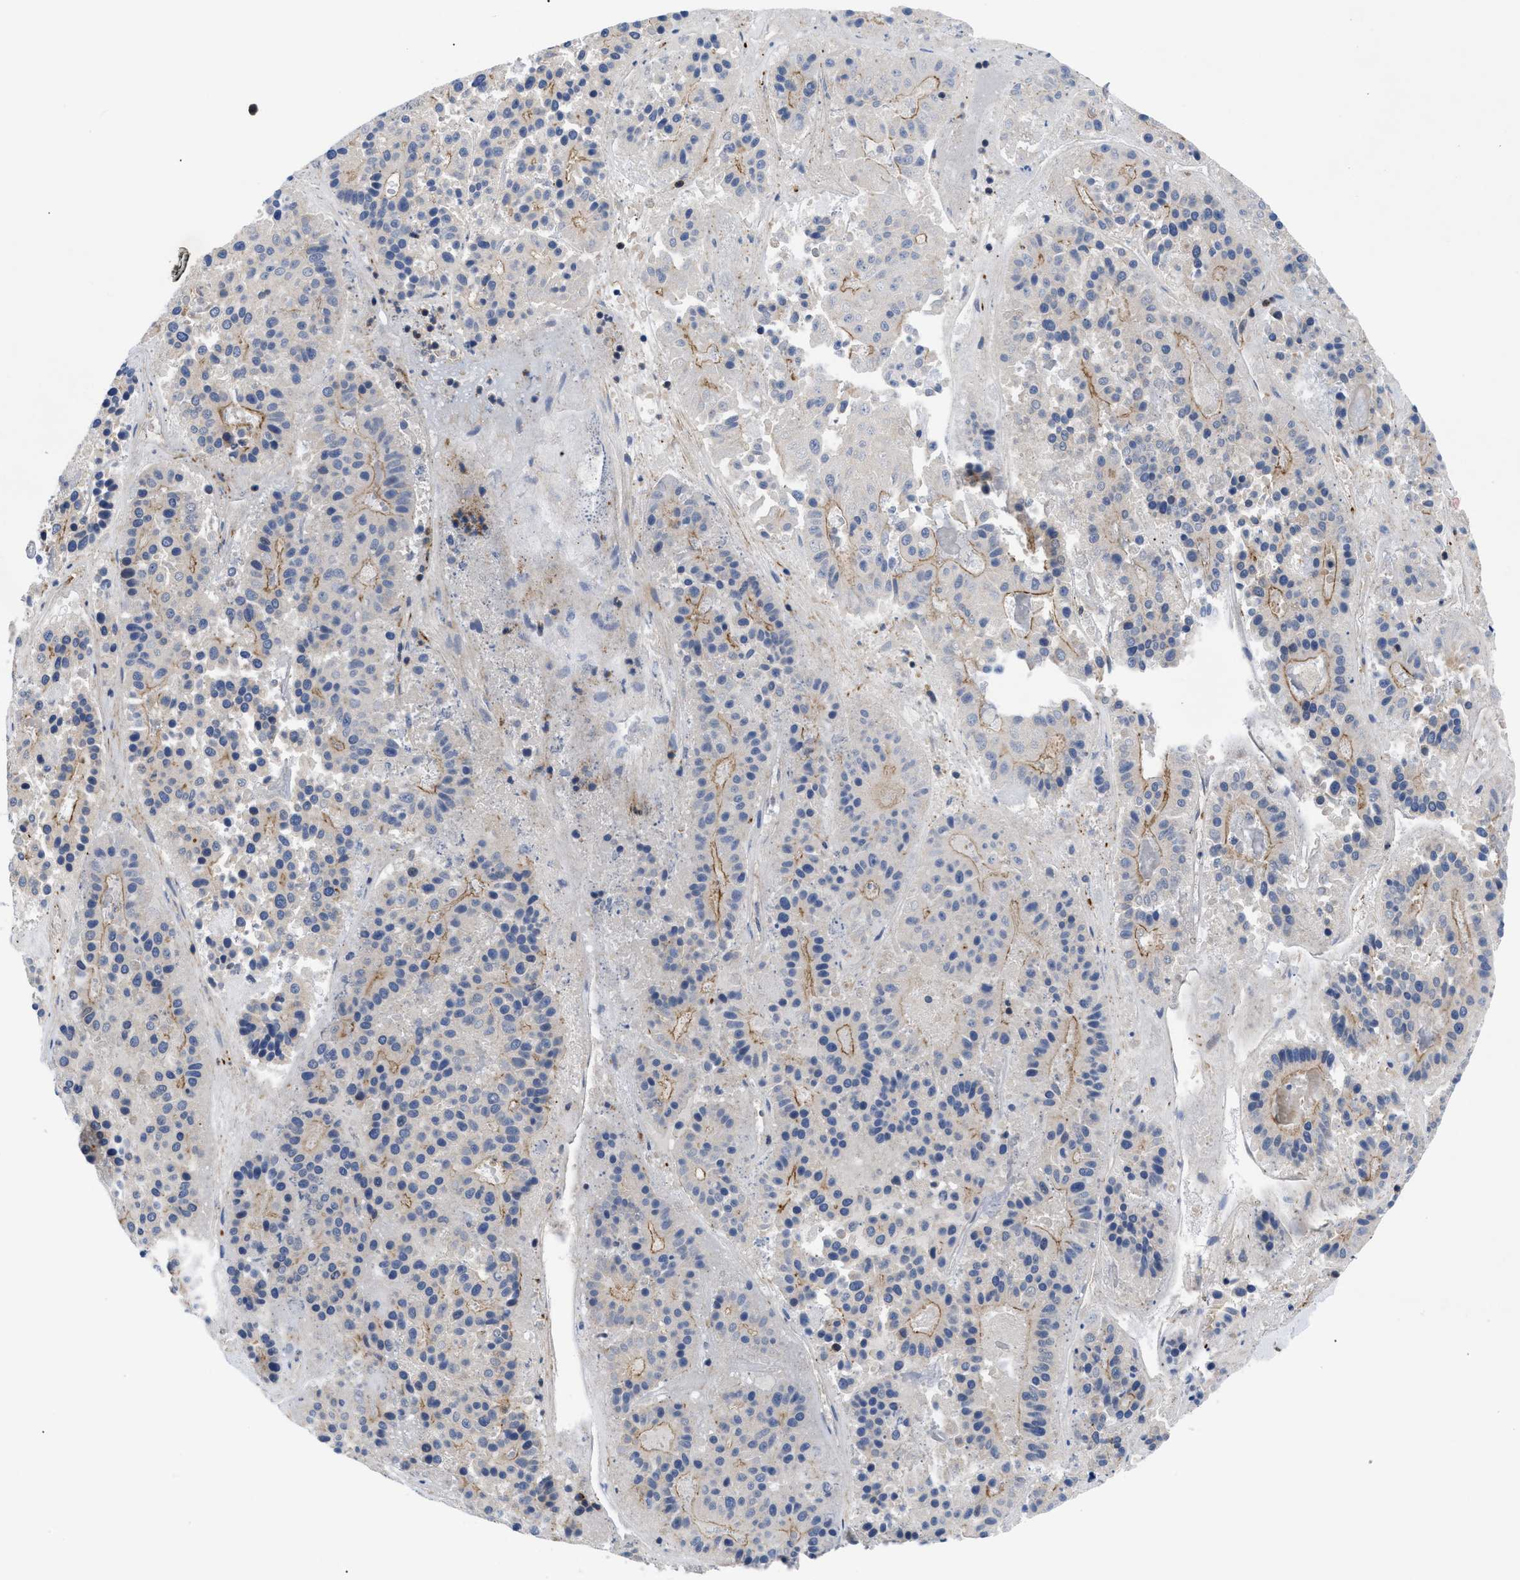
{"staining": {"intensity": "moderate", "quantity": "<25%", "location": "cytoplasmic/membranous"}, "tissue": "pancreatic cancer", "cell_type": "Tumor cells", "image_type": "cancer", "snomed": [{"axis": "morphology", "description": "Adenocarcinoma, NOS"}, {"axis": "topography", "description": "Pancreas"}], "caption": "High-power microscopy captured an immunohistochemistry photomicrograph of pancreatic adenocarcinoma, revealing moderate cytoplasmic/membranous staining in approximately <25% of tumor cells.", "gene": "SPAST", "patient": {"sex": "male", "age": 50}}